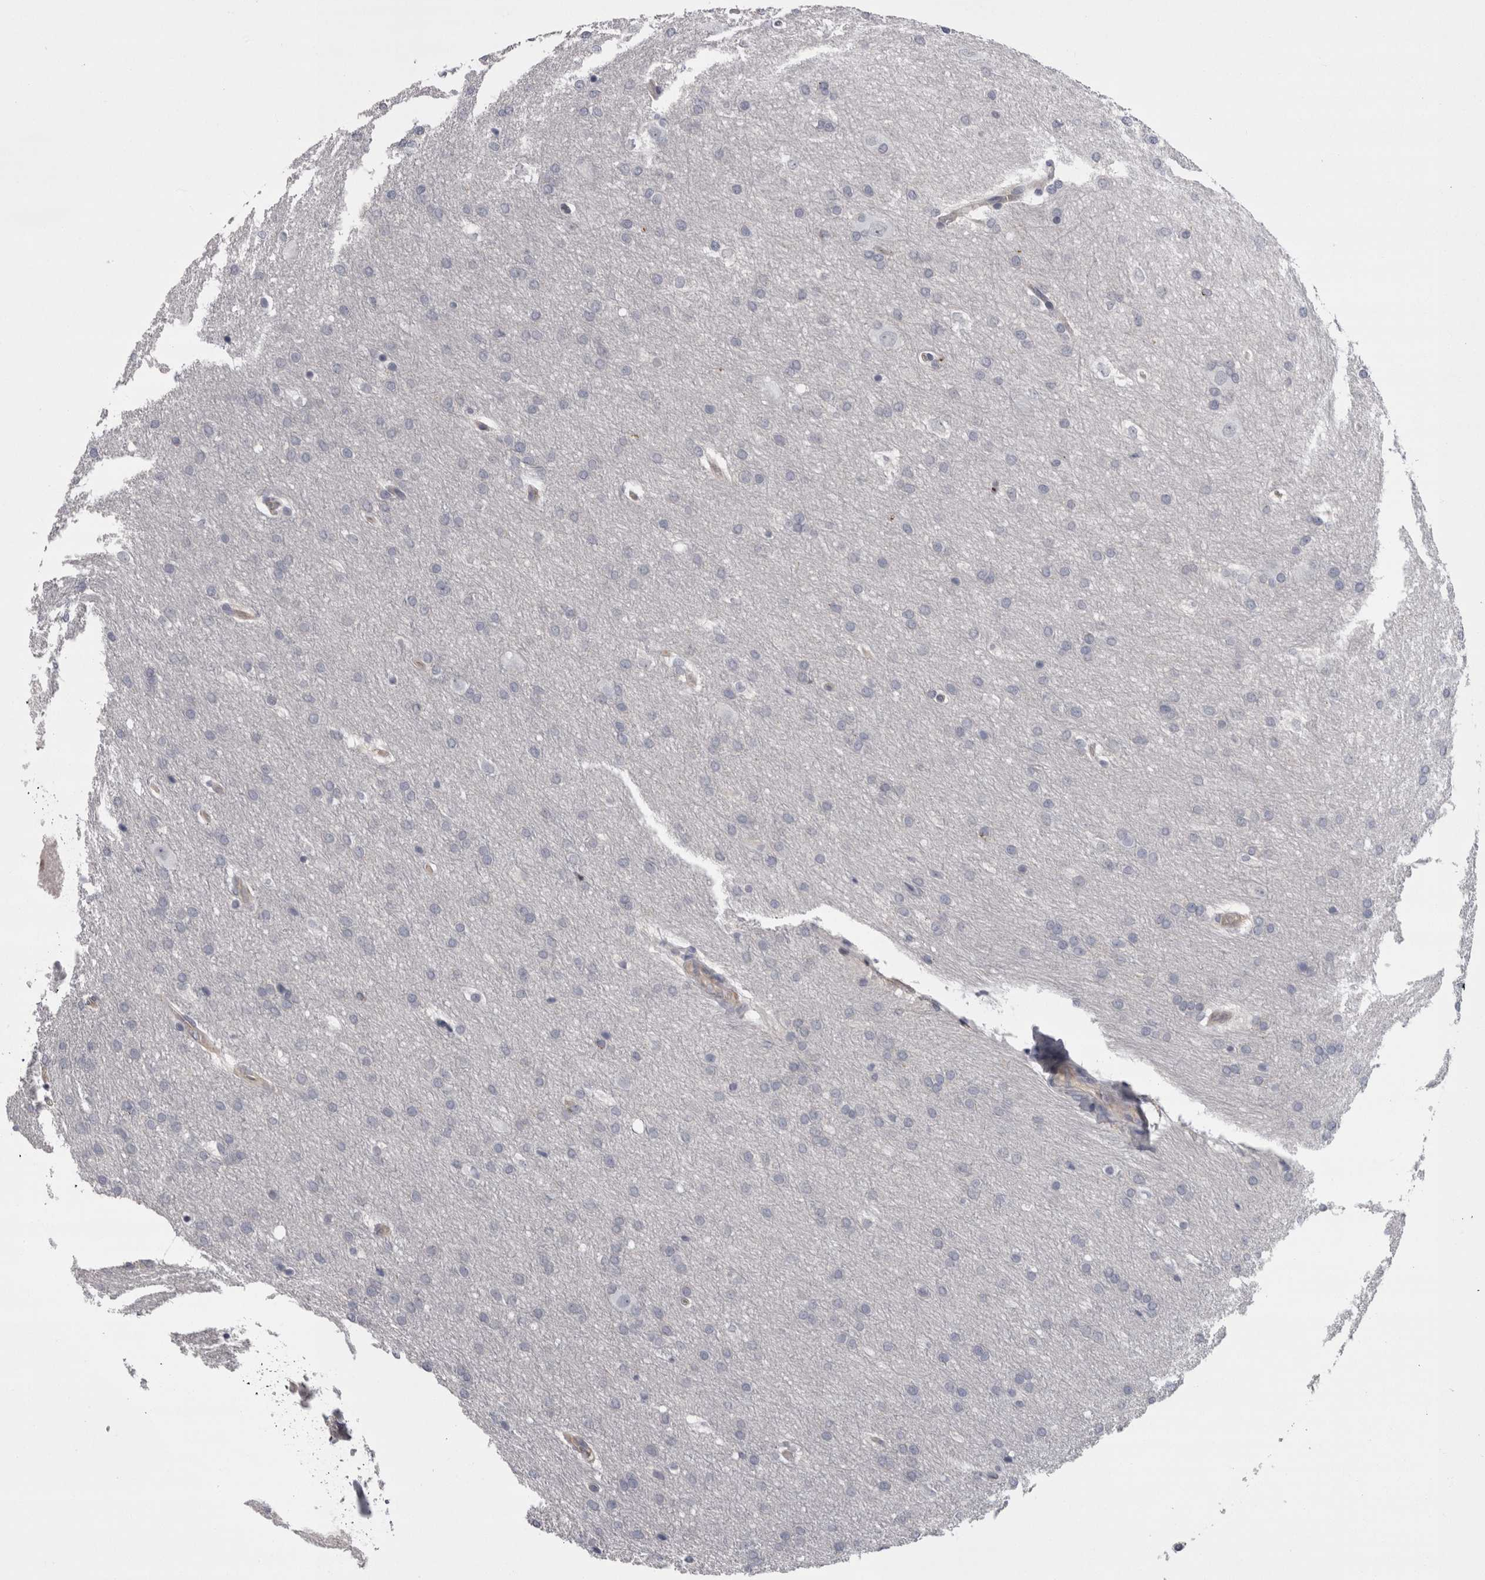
{"staining": {"intensity": "negative", "quantity": "none", "location": "none"}, "tissue": "glioma", "cell_type": "Tumor cells", "image_type": "cancer", "snomed": [{"axis": "morphology", "description": "Glioma, malignant, Low grade"}, {"axis": "topography", "description": "Brain"}], "caption": "A photomicrograph of glioma stained for a protein exhibits no brown staining in tumor cells. The staining is performed using DAB (3,3'-diaminobenzidine) brown chromogen with nuclei counter-stained in using hematoxylin.", "gene": "LYZL6", "patient": {"sex": "female", "age": 37}}